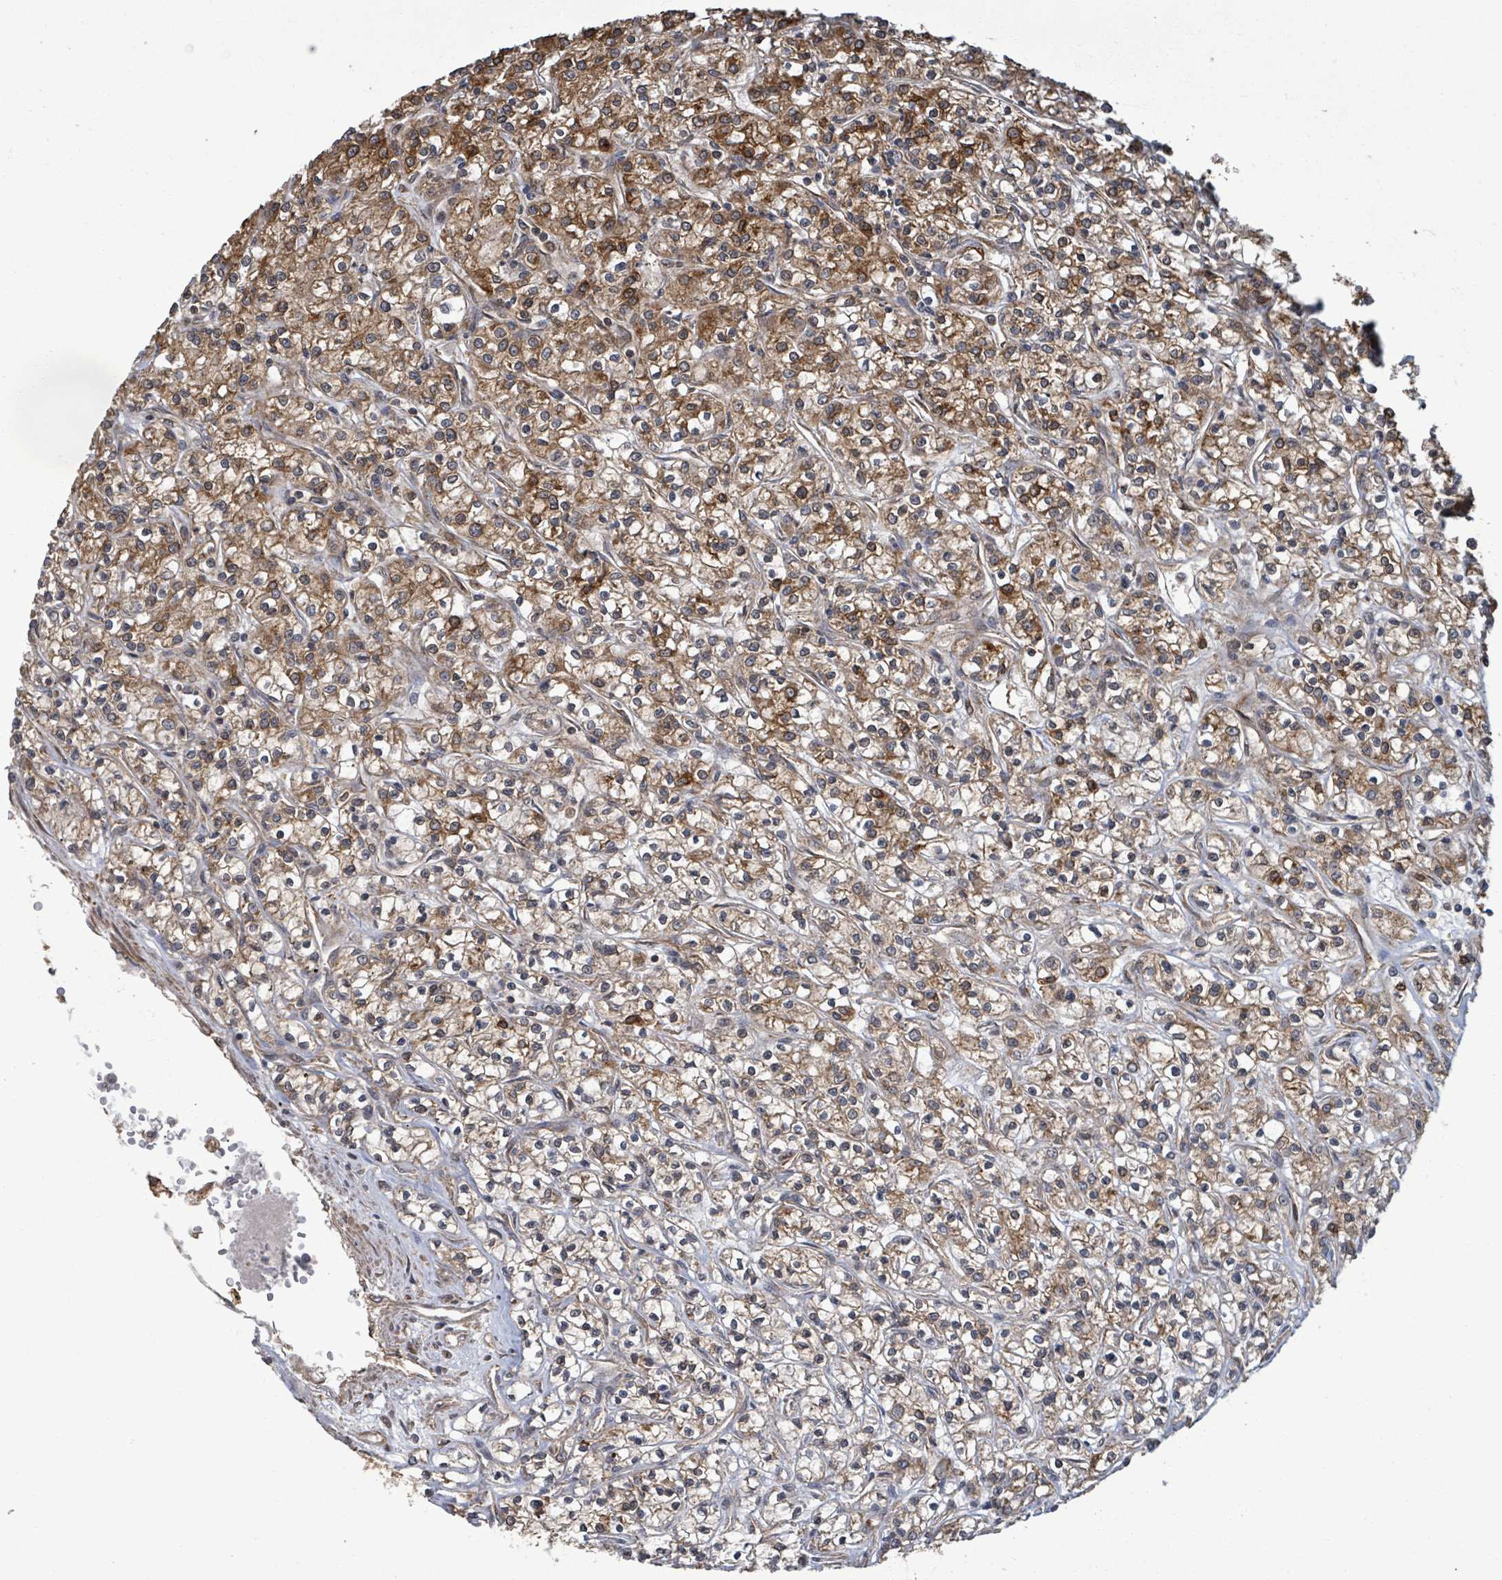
{"staining": {"intensity": "moderate", "quantity": "25%-75%", "location": "cytoplasmic/membranous"}, "tissue": "renal cancer", "cell_type": "Tumor cells", "image_type": "cancer", "snomed": [{"axis": "morphology", "description": "Adenocarcinoma, NOS"}, {"axis": "topography", "description": "Kidney"}], "caption": "Immunohistochemical staining of human renal cancer exhibits medium levels of moderate cytoplasmic/membranous positivity in about 25%-75% of tumor cells. Ihc stains the protein of interest in brown and the nuclei are stained blue.", "gene": "KLC1", "patient": {"sex": "female", "age": 59}}